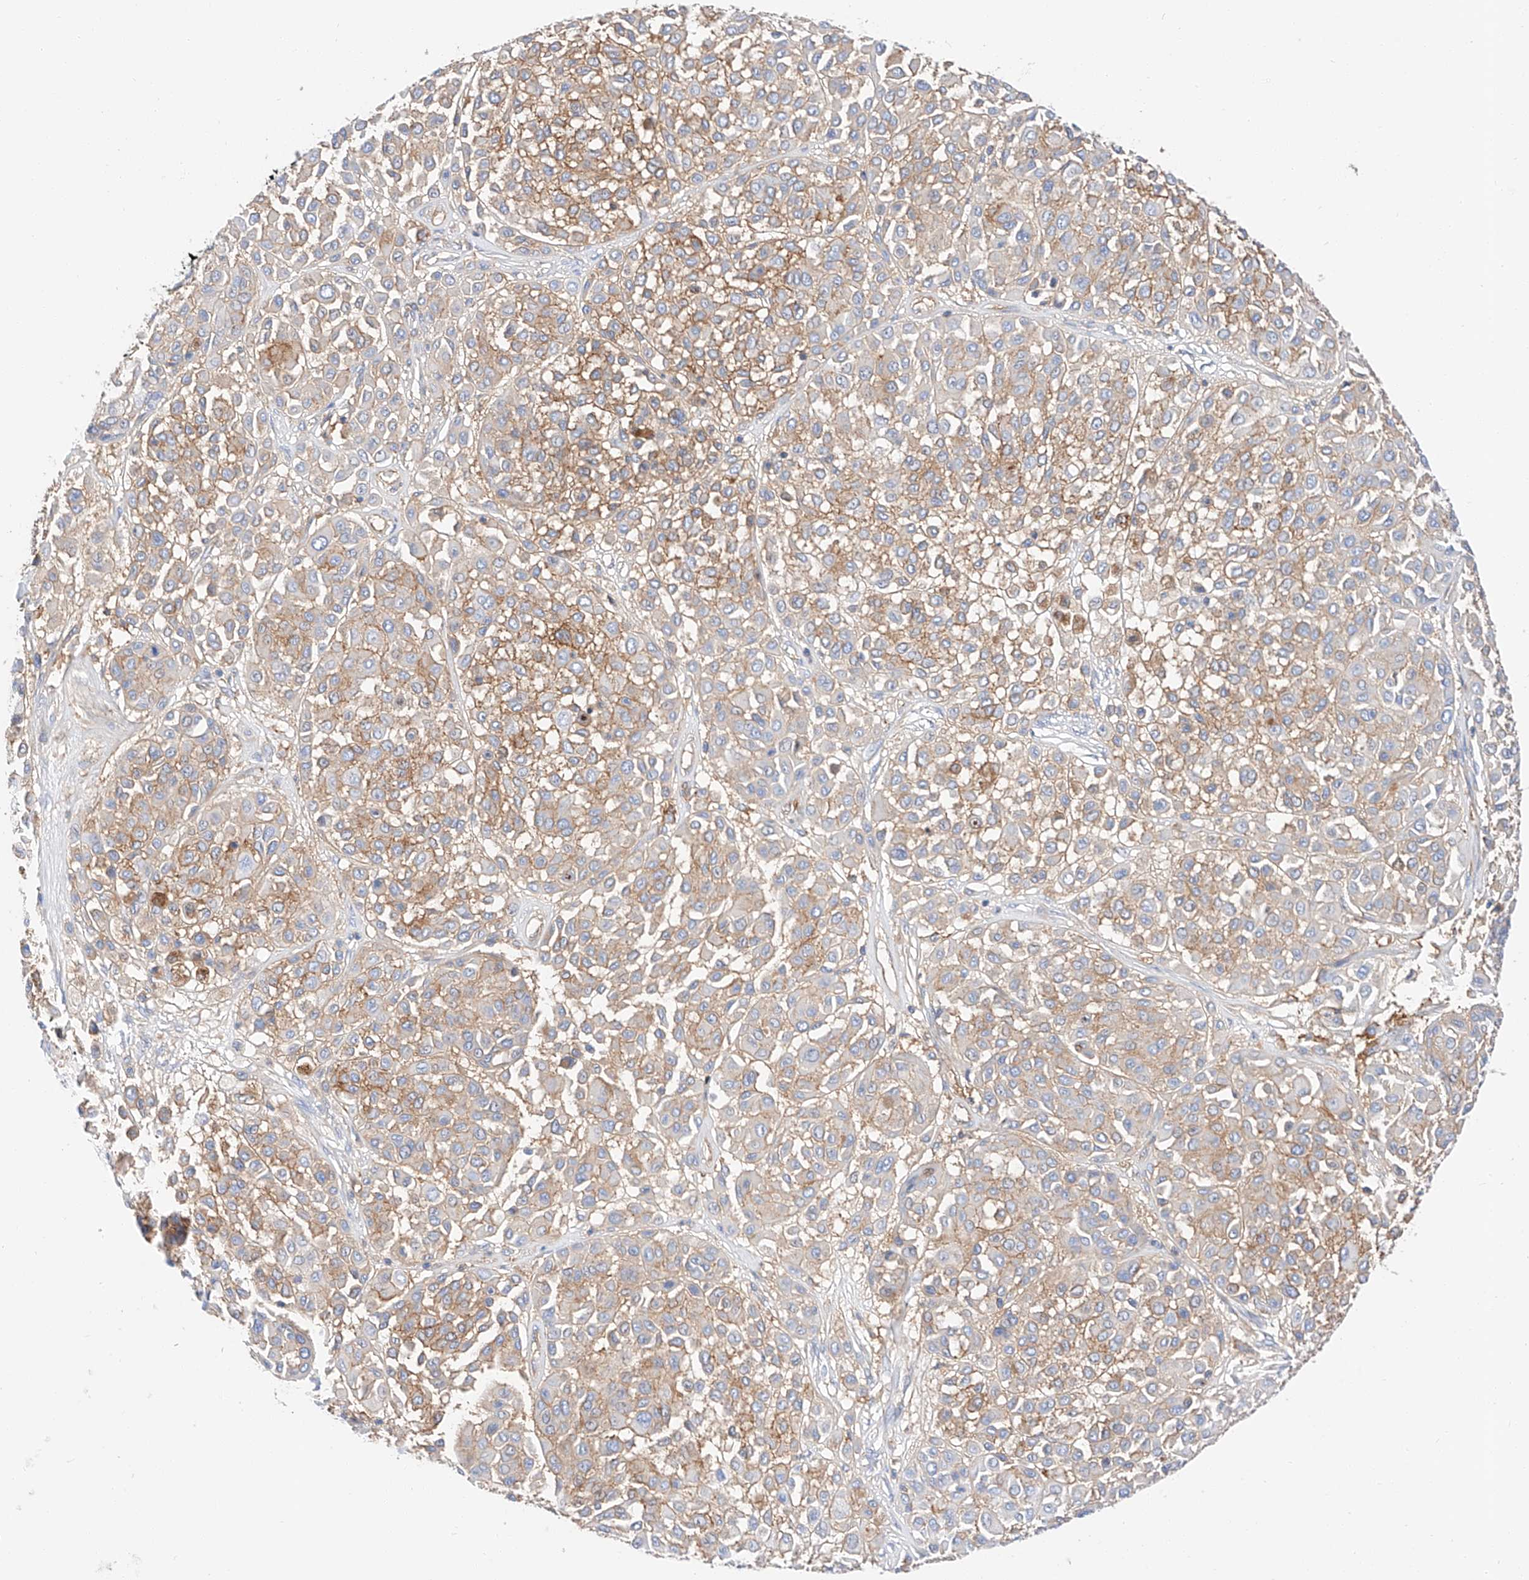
{"staining": {"intensity": "moderate", "quantity": "25%-75%", "location": "cytoplasmic/membranous"}, "tissue": "melanoma", "cell_type": "Tumor cells", "image_type": "cancer", "snomed": [{"axis": "morphology", "description": "Malignant melanoma, Metastatic site"}, {"axis": "topography", "description": "Soft tissue"}], "caption": "Malignant melanoma (metastatic site) tissue shows moderate cytoplasmic/membranous expression in approximately 25%-75% of tumor cells", "gene": "HAUS4", "patient": {"sex": "male", "age": 41}}